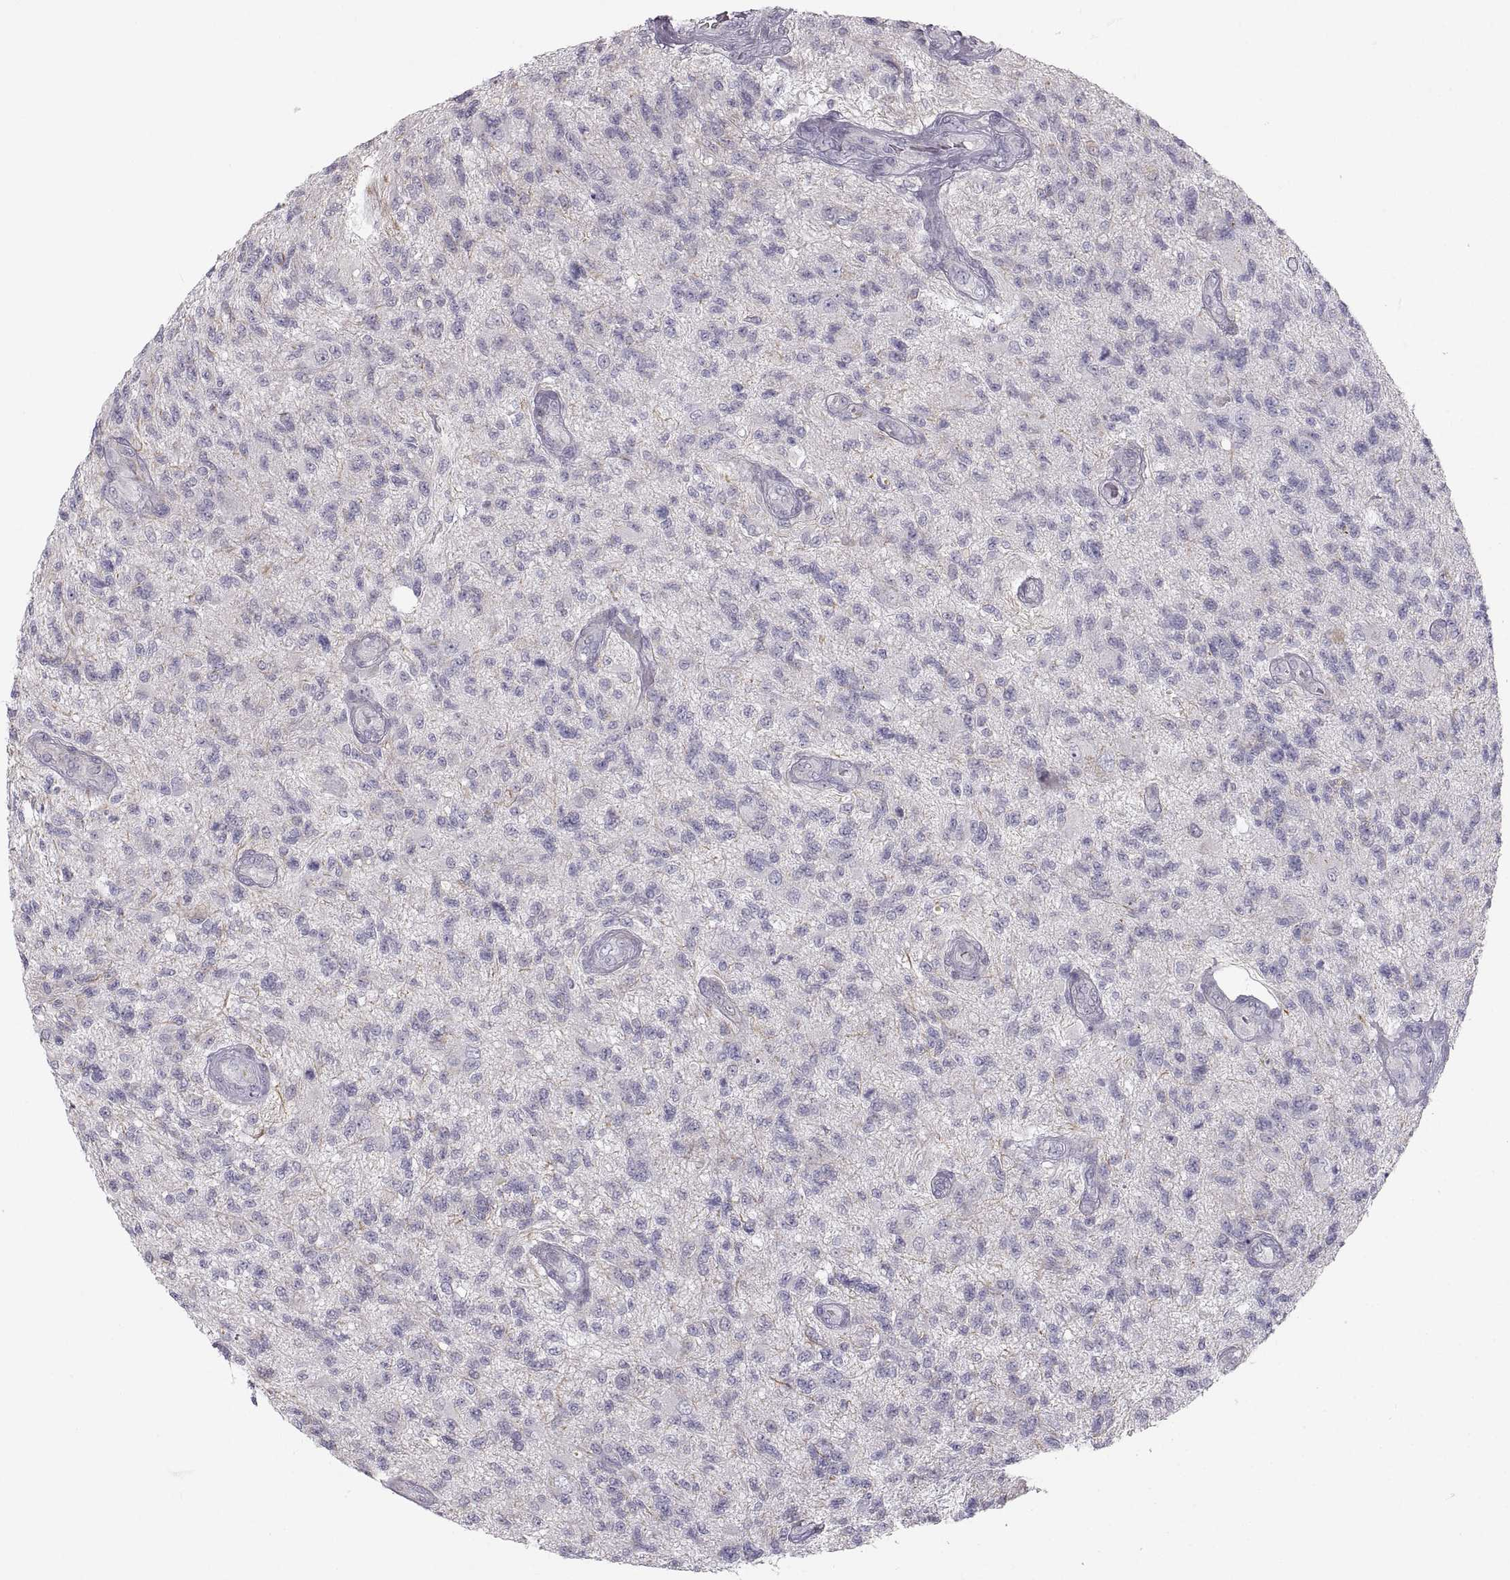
{"staining": {"intensity": "negative", "quantity": "none", "location": "none"}, "tissue": "glioma", "cell_type": "Tumor cells", "image_type": "cancer", "snomed": [{"axis": "morphology", "description": "Glioma, malignant, High grade"}, {"axis": "topography", "description": "Brain"}], "caption": "Immunohistochemistry (IHC) micrograph of neoplastic tissue: human malignant glioma (high-grade) stained with DAB shows no significant protein staining in tumor cells.", "gene": "ZNF185", "patient": {"sex": "male", "age": 56}}